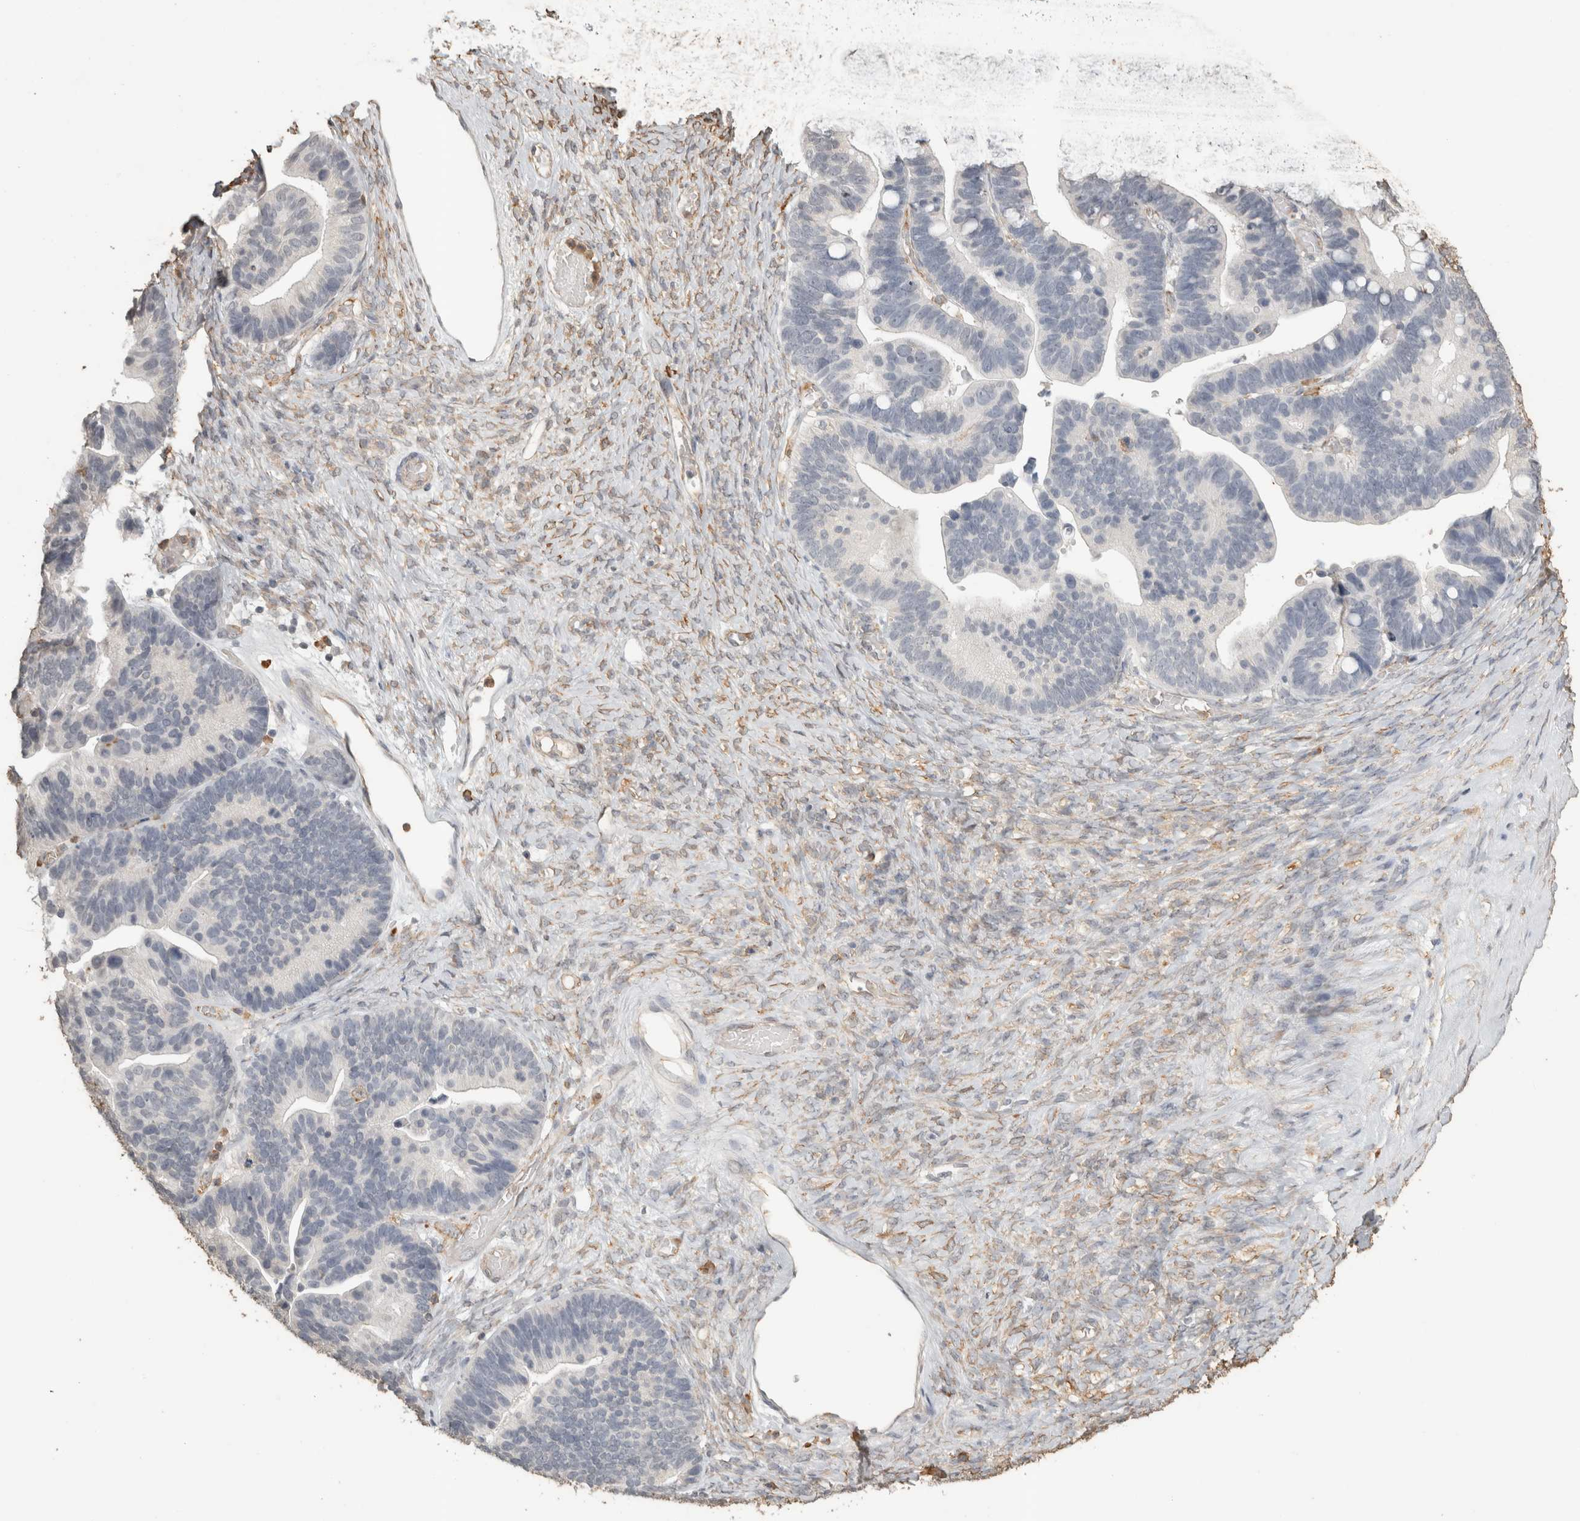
{"staining": {"intensity": "negative", "quantity": "none", "location": "none"}, "tissue": "ovarian cancer", "cell_type": "Tumor cells", "image_type": "cancer", "snomed": [{"axis": "morphology", "description": "Cystadenocarcinoma, serous, NOS"}, {"axis": "topography", "description": "Ovary"}], "caption": "Ovarian cancer was stained to show a protein in brown. There is no significant expression in tumor cells. (Stains: DAB (3,3'-diaminobenzidine) IHC with hematoxylin counter stain, Microscopy: brightfield microscopy at high magnification).", "gene": "REPS2", "patient": {"sex": "female", "age": 56}}